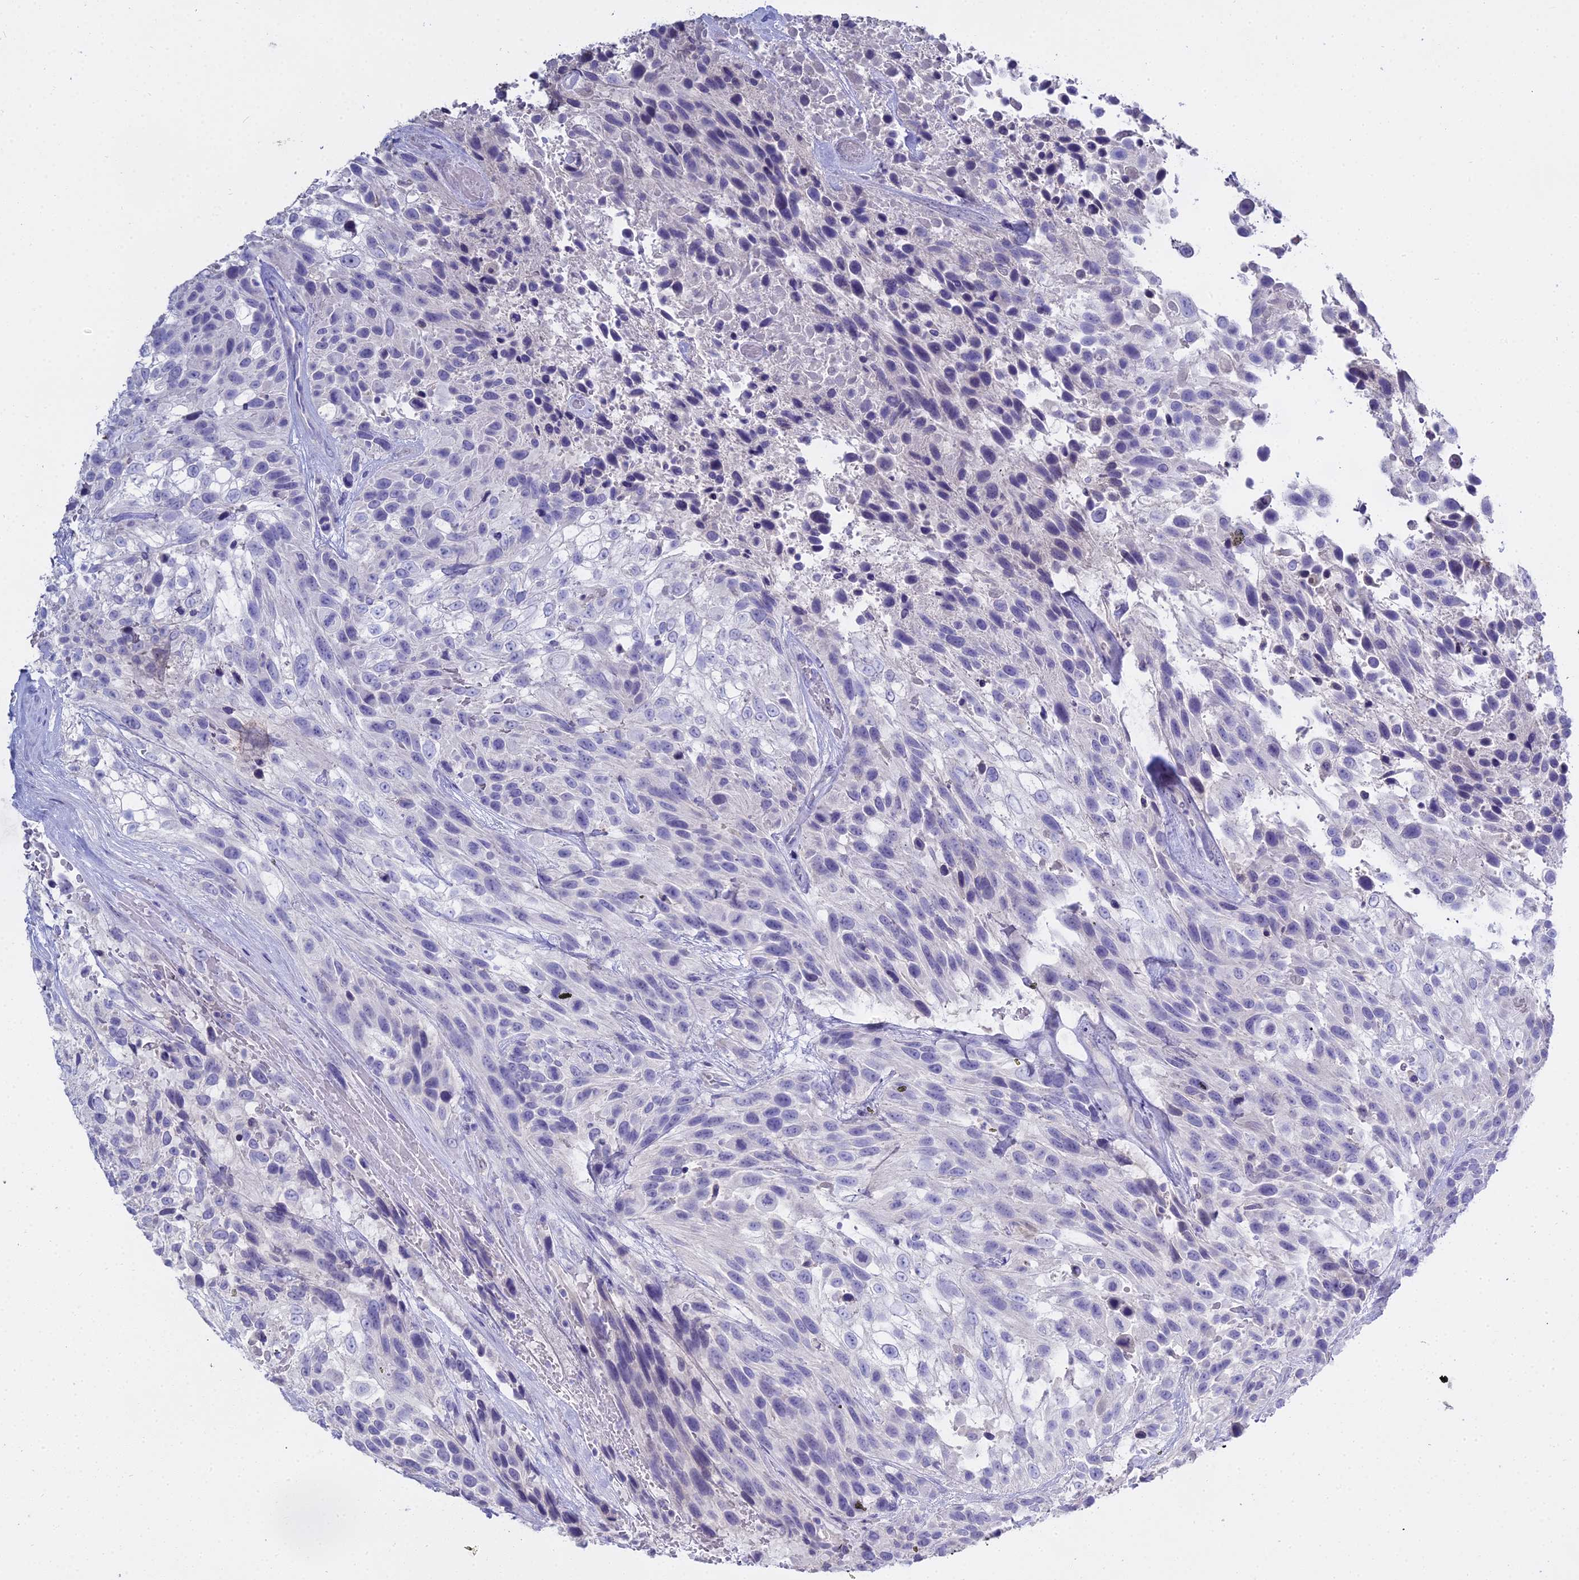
{"staining": {"intensity": "negative", "quantity": "none", "location": "none"}, "tissue": "urothelial cancer", "cell_type": "Tumor cells", "image_type": "cancer", "snomed": [{"axis": "morphology", "description": "Urothelial carcinoma, High grade"}, {"axis": "topography", "description": "Urinary bladder"}], "caption": "An IHC histopathology image of urothelial cancer is shown. There is no staining in tumor cells of urothelial cancer.", "gene": "S100A7", "patient": {"sex": "female", "age": 70}}